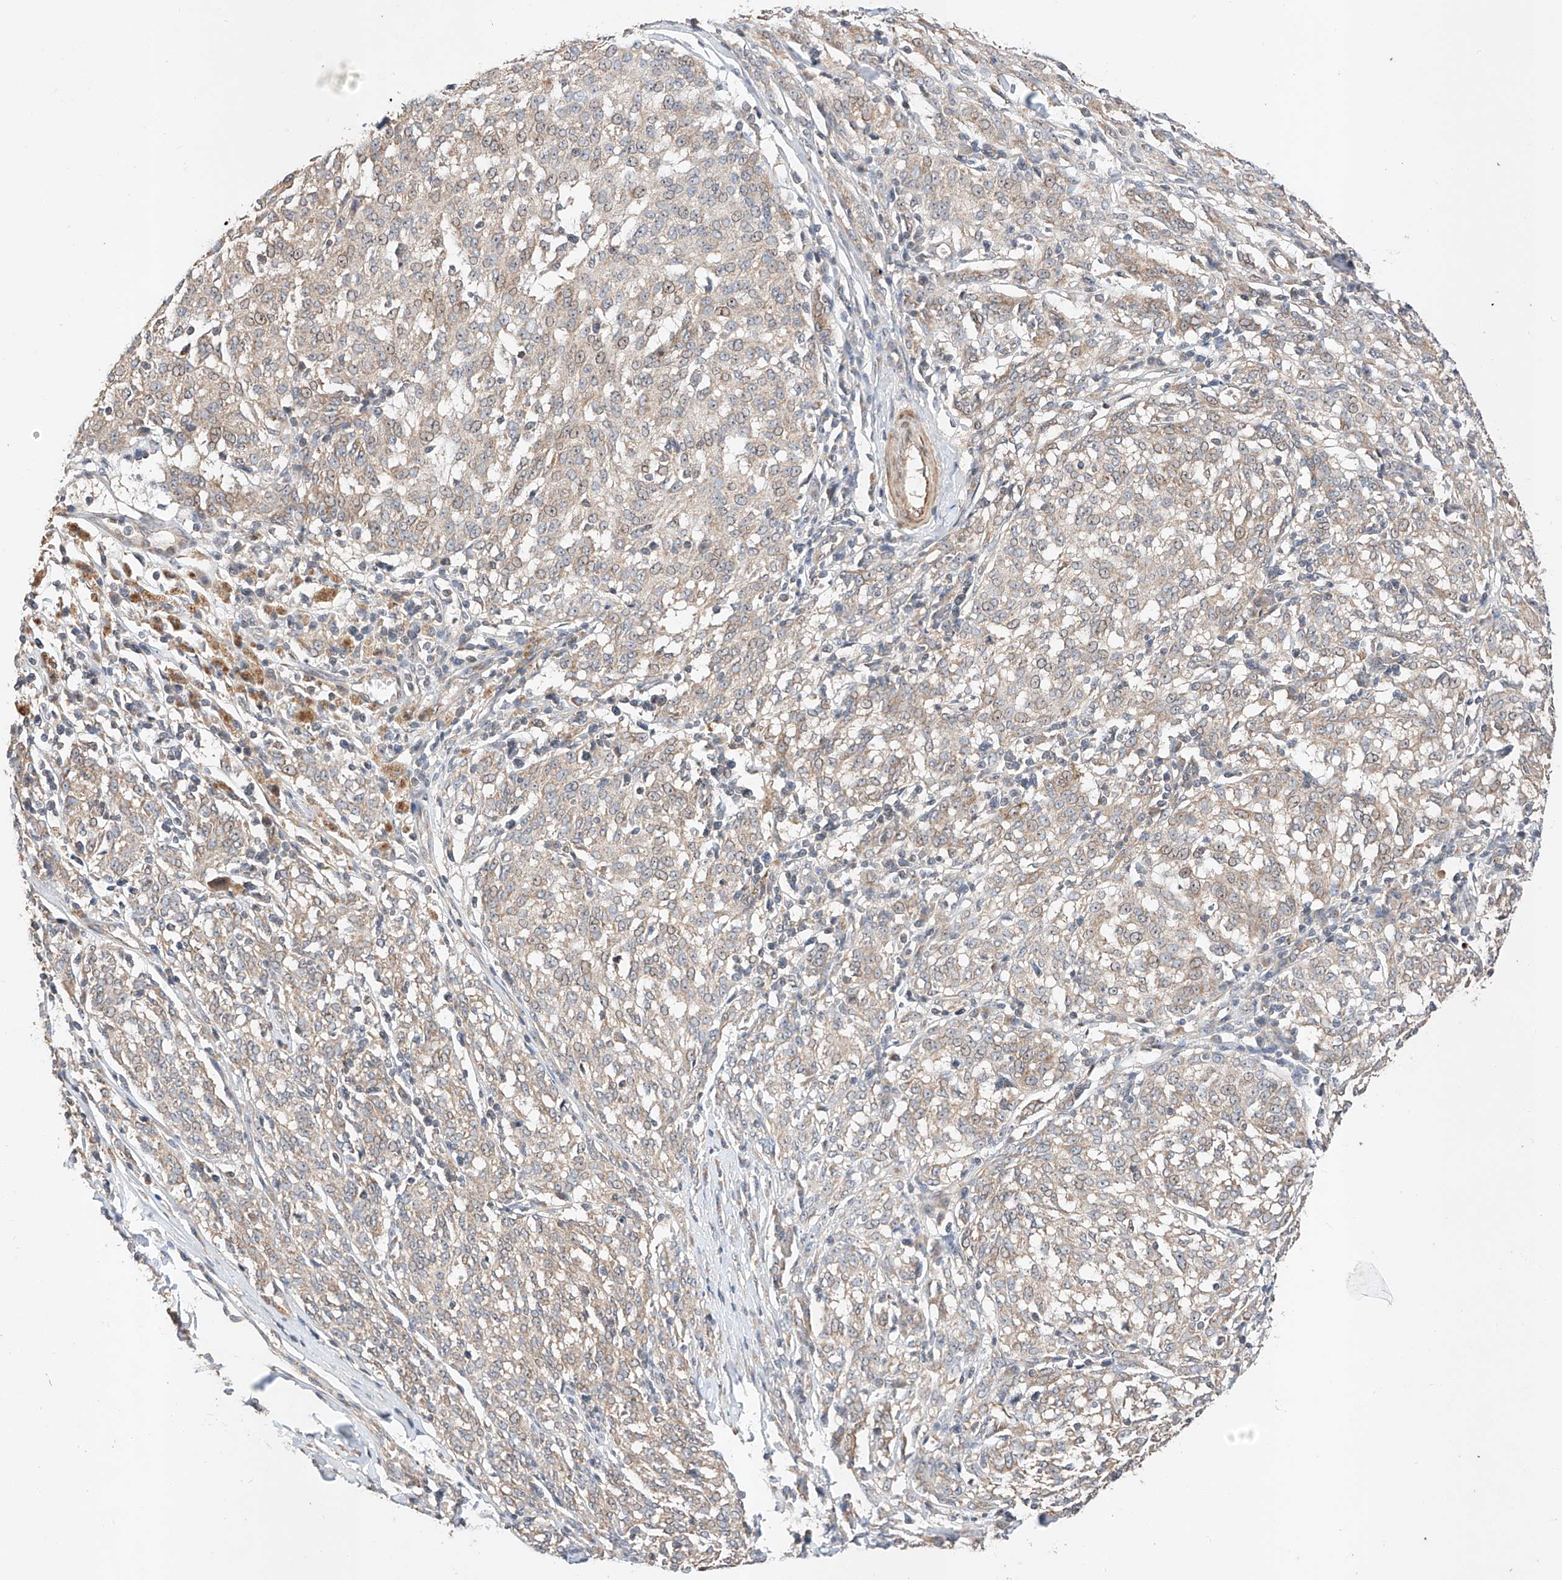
{"staining": {"intensity": "weak", "quantity": "25%-75%", "location": "nuclear"}, "tissue": "melanoma", "cell_type": "Tumor cells", "image_type": "cancer", "snomed": [{"axis": "morphology", "description": "Malignant melanoma, NOS"}, {"axis": "topography", "description": "Skin"}], "caption": "Protein analysis of melanoma tissue reveals weak nuclear expression in about 25%-75% of tumor cells.", "gene": "RAB23", "patient": {"sex": "female", "age": 72}}